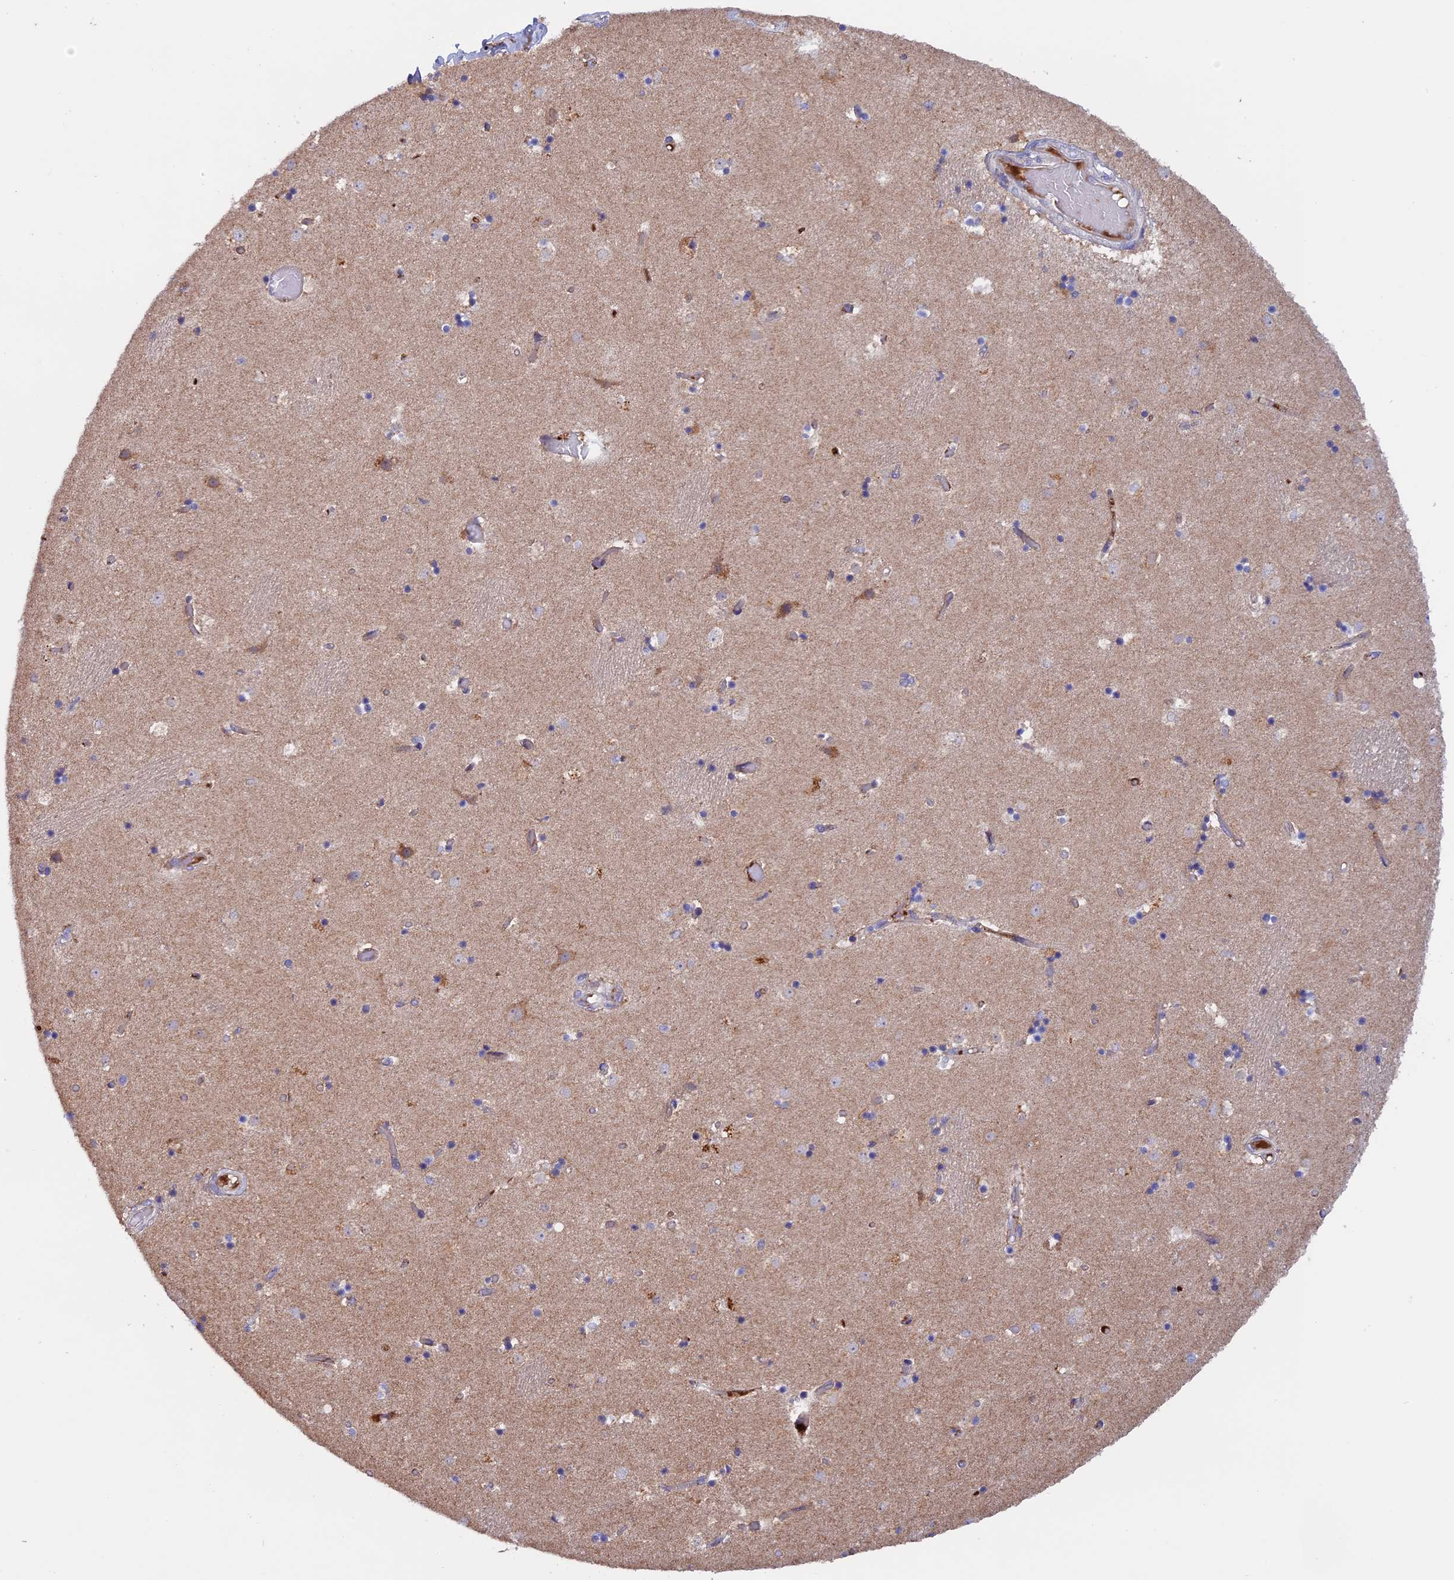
{"staining": {"intensity": "weak", "quantity": "<25%", "location": "cytoplasmic/membranous"}, "tissue": "caudate", "cell_type": "Glial cells", "image_type": "normal", "snomed": [{"axis": "morphology", "description": "Normal tissue, NOS"}, {"axis": "topography", "description": "Lateral ventricle wall"}], "caption": "This is an immunohistochemistry (IHC) micrograph of normal human caudate. There is no positivity in glial cells.", "gene": "PTPN9", "patient": {"sex": "female", "age": 52}}